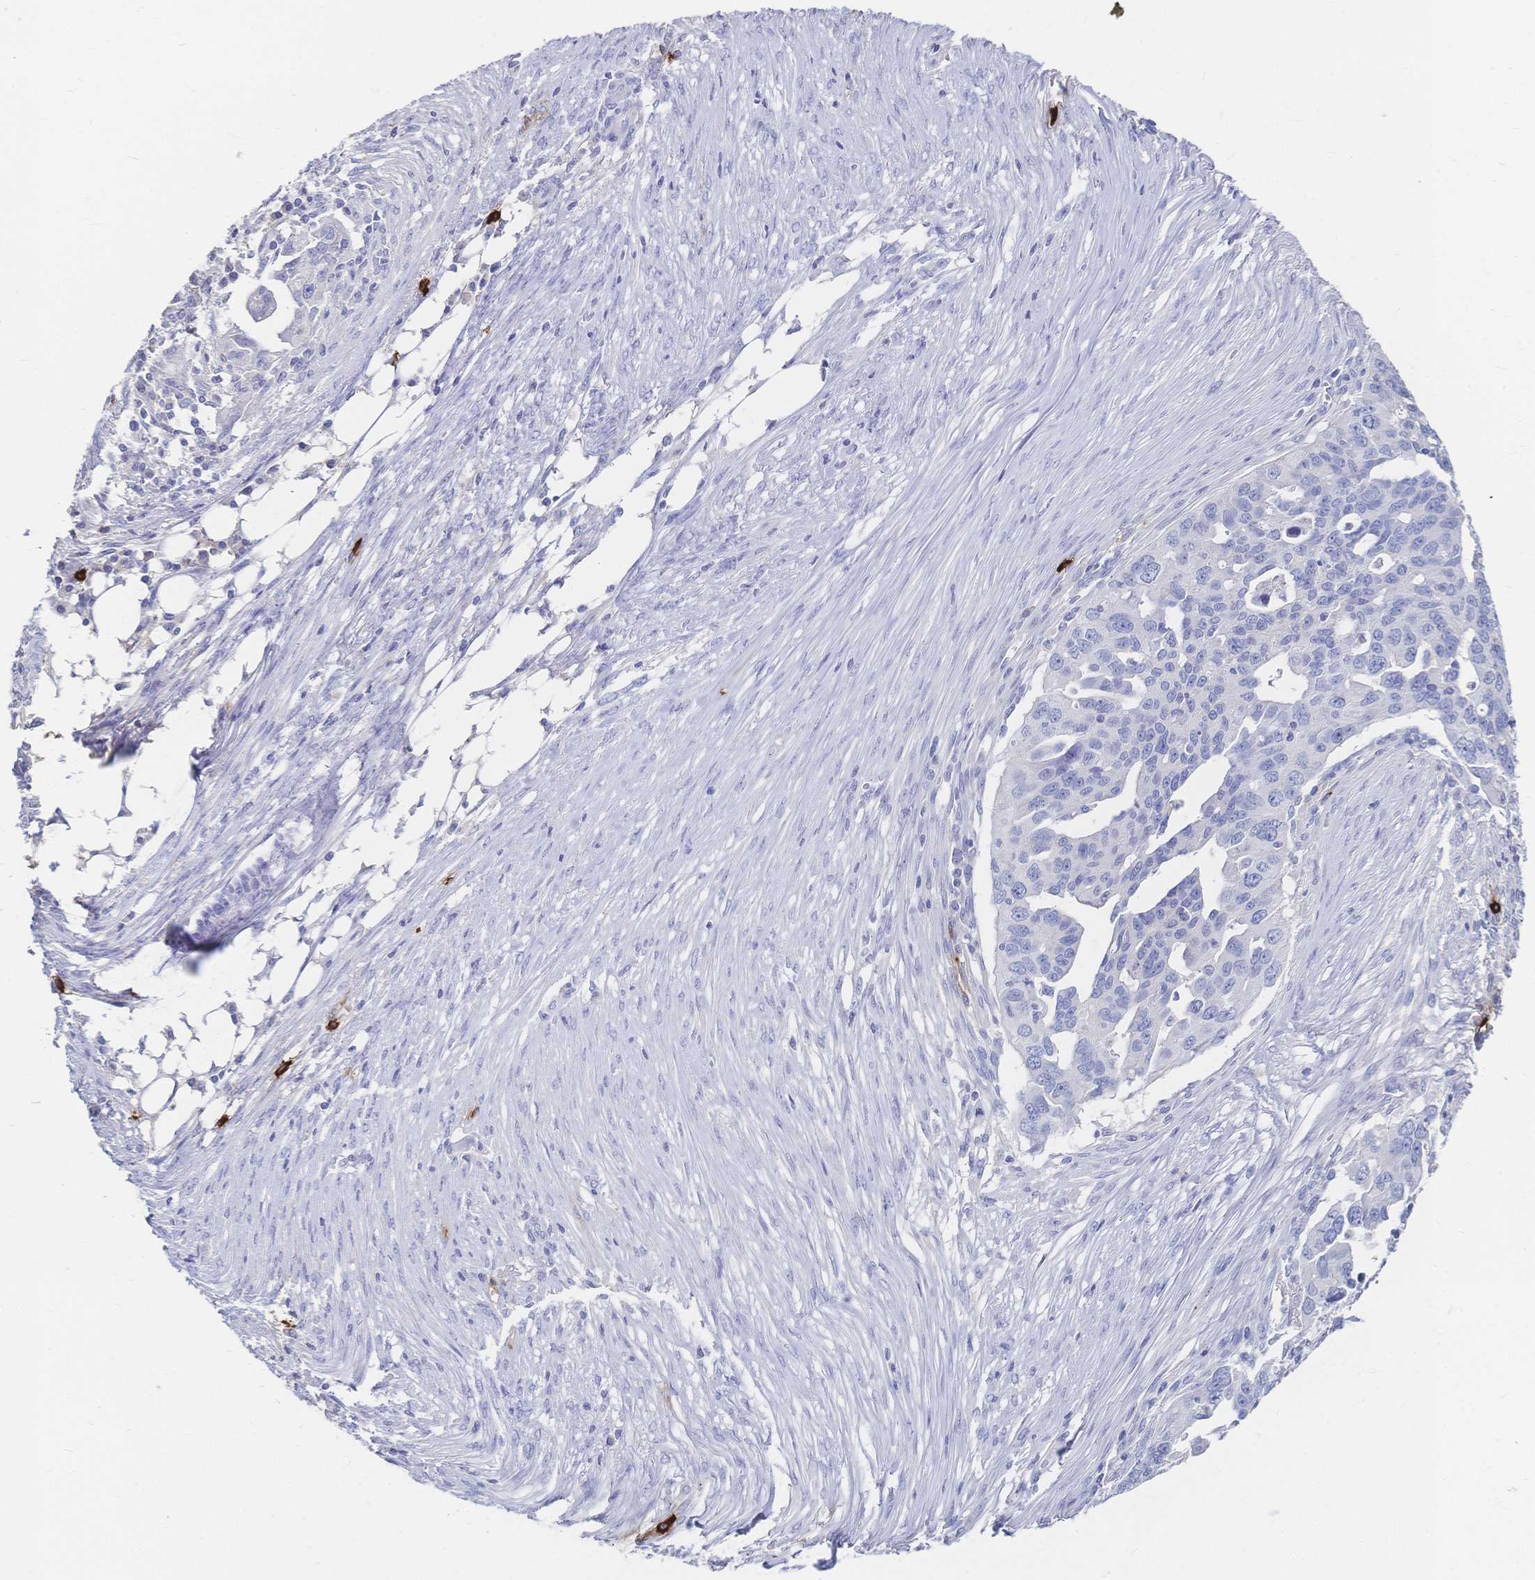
{"staining": {"intensity": "negative", "quantity": "none", "location": "none"}, "tissue": "ovarian cancer", "cell_type": "Tumor cells", "image_type": "cancer", "snomed": [{"axis": "morphology", "description": "Carcinoma, endometroid"}, {"axis": "morphology", "description": "Cystadenocarcinoma, serous, NOS"}, {"axis": "topography", "description": "Ovary"}], "caption": "DAB immunohistochemical staining of human endometroid carcinoma (ovarian) displays no significant expression in tumor cells.", "gene": "IL2RB", "patient": {"sex": "female", "age": 45}}